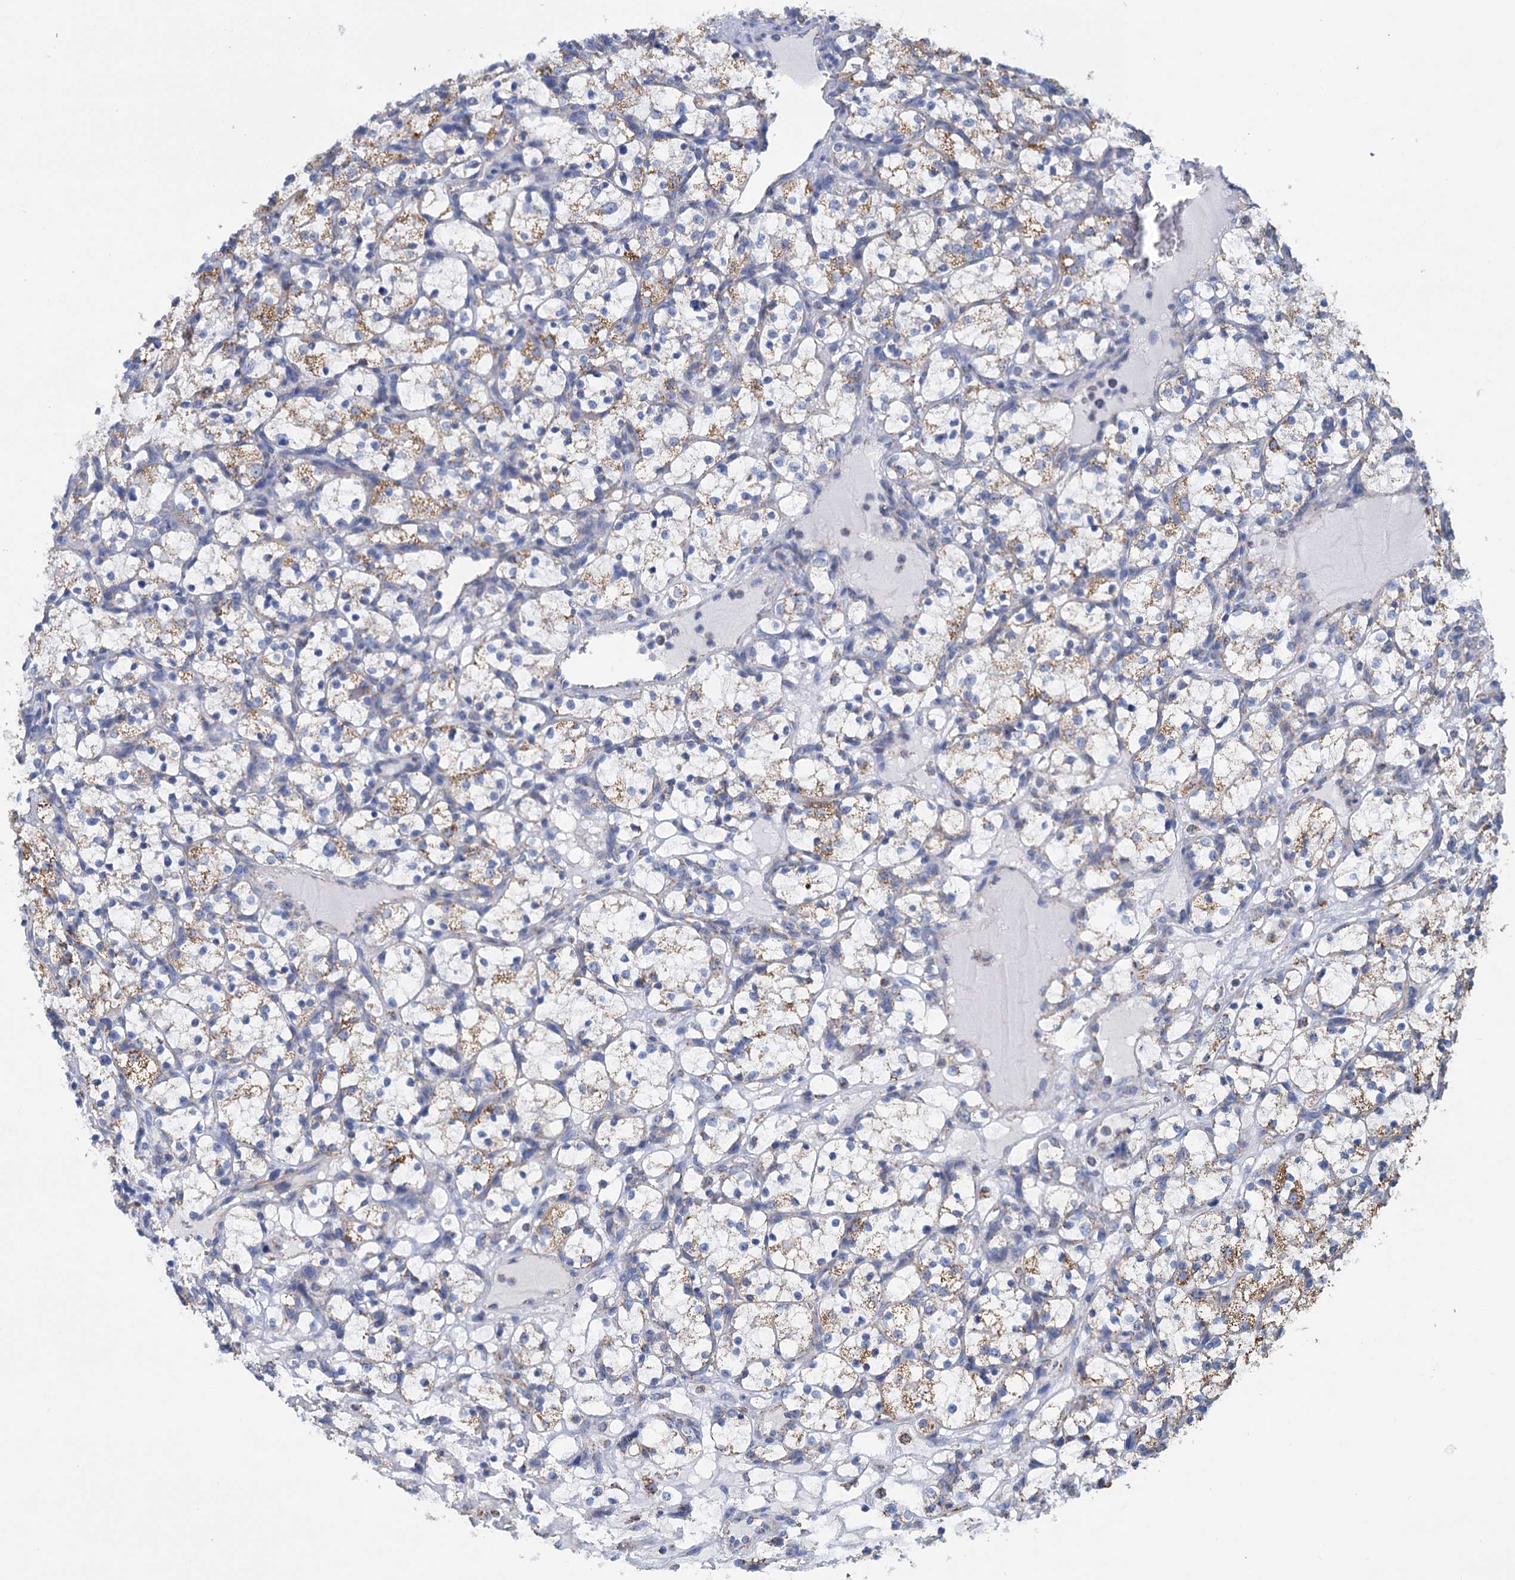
{"staining": {"intensity": "moderate", "quantity": "25%-75%", "location": "cytoplasmic/membranous"}, "tissue": "renal cancer", "cell_type": "Tumor cells", "image_type": "cancer", "snomed": [{"axis": "morphology", "description": "Adenocarcinoma, NOS"}, {"axis": "topography", "description": "Kidney"}], "caption": "Moderate cytoplasmic/membranous staining is appreciated in about 25%-75% of tumor cells in adenocarcinoma (renal).", "gene": "CCP110", "patient": {"sex": "female", "age": 69}}